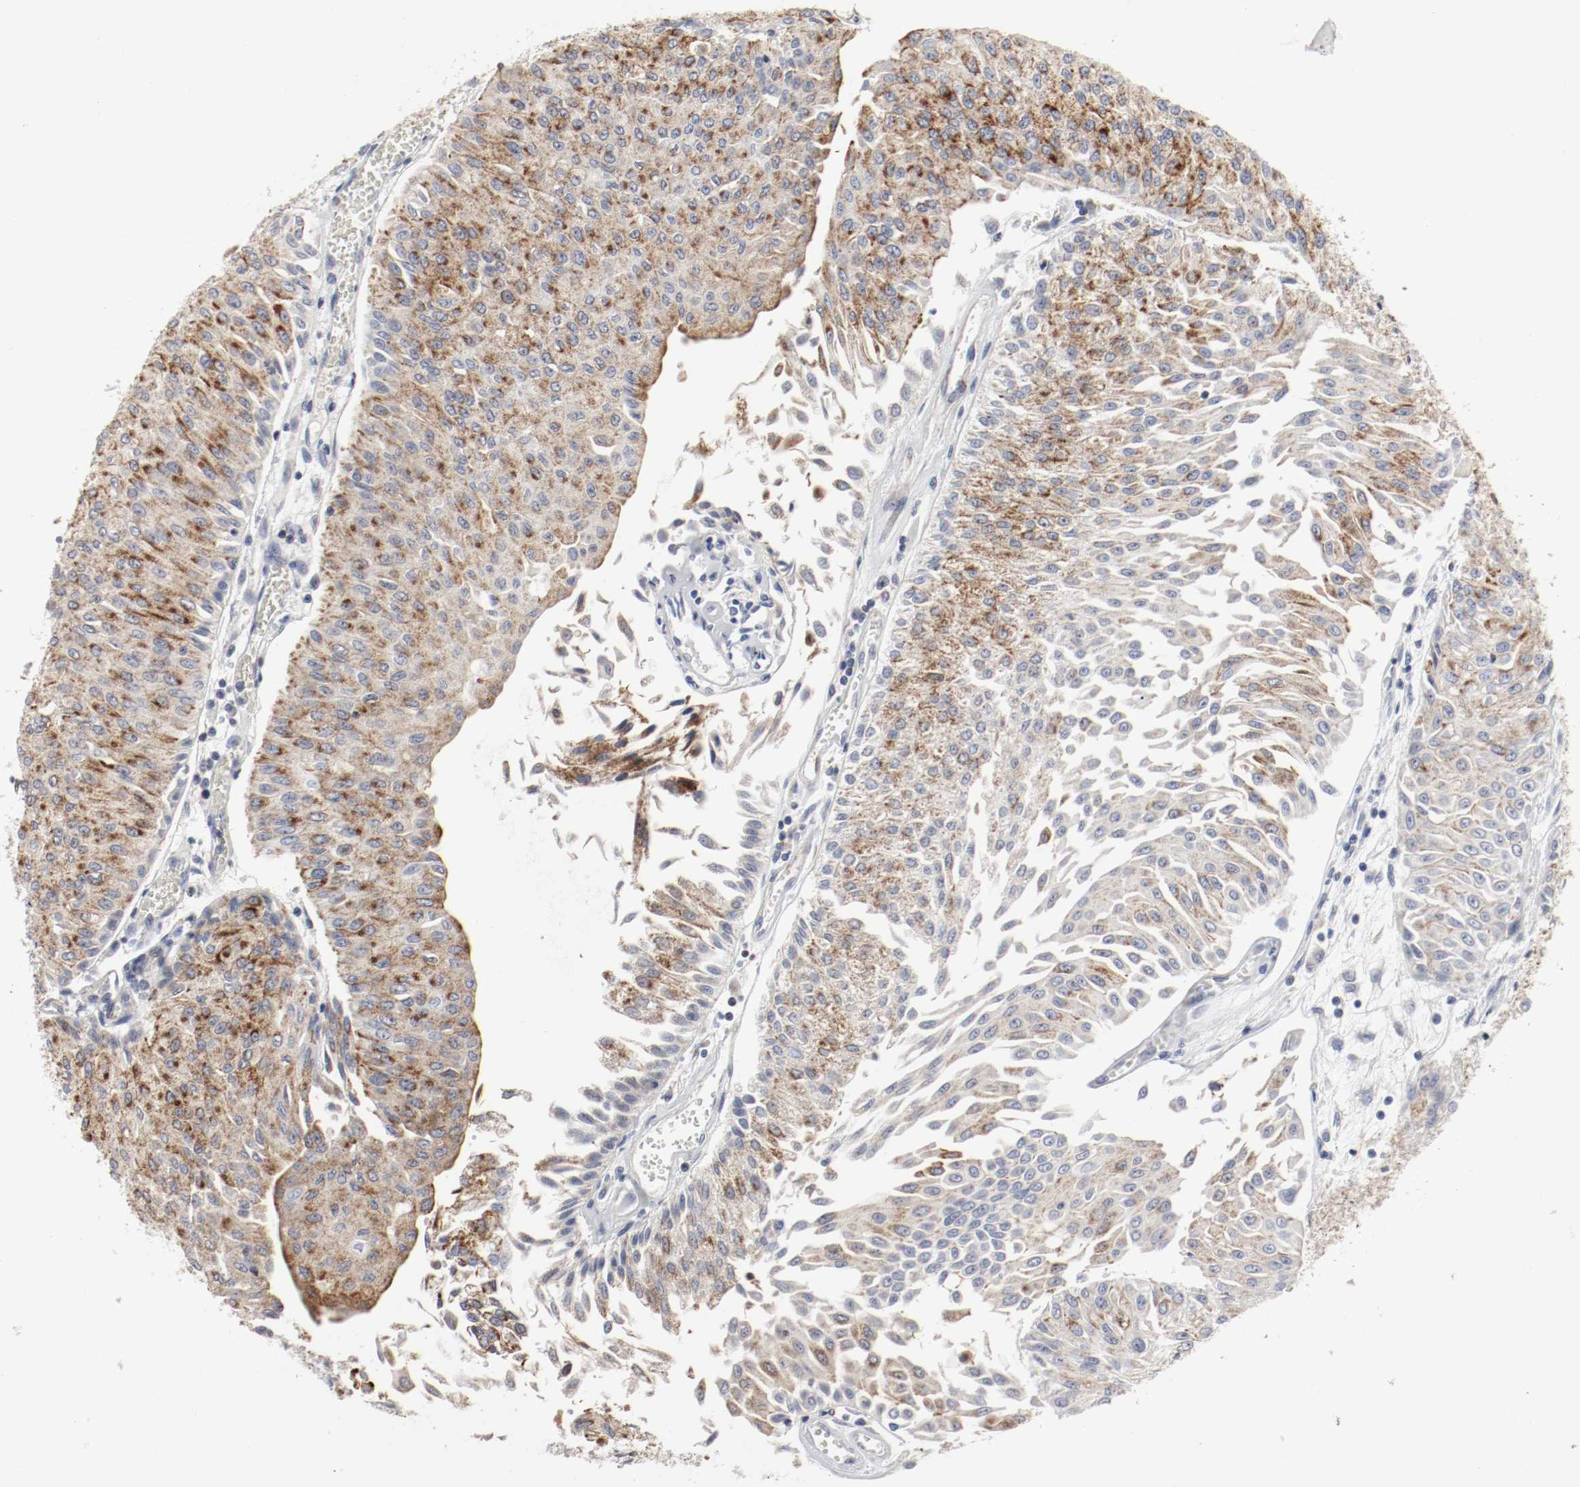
{"staining": {"intensity": "strong", "quantity": "25%-75%", "location": "cytoplasmic/membranous"}, "tissue": "urothelial cancer", "cell_type": "Tumor cells", "image_type": "cancer", "snomed": [{"axis": "morphology", "description": "Urothelial carcinoma, Low grade"}, {"axis": "topography", "description": "Urinary bladder"}], "caption": "Human urothelial carcinoma (low-grade) stained with a brown dye reveals strong cytoplasmic/membranous positive expression in approximately 25%-75% of tumor cells.", "gene": "AFG3L2", "patient": {"sex": "male", "age": 86}}